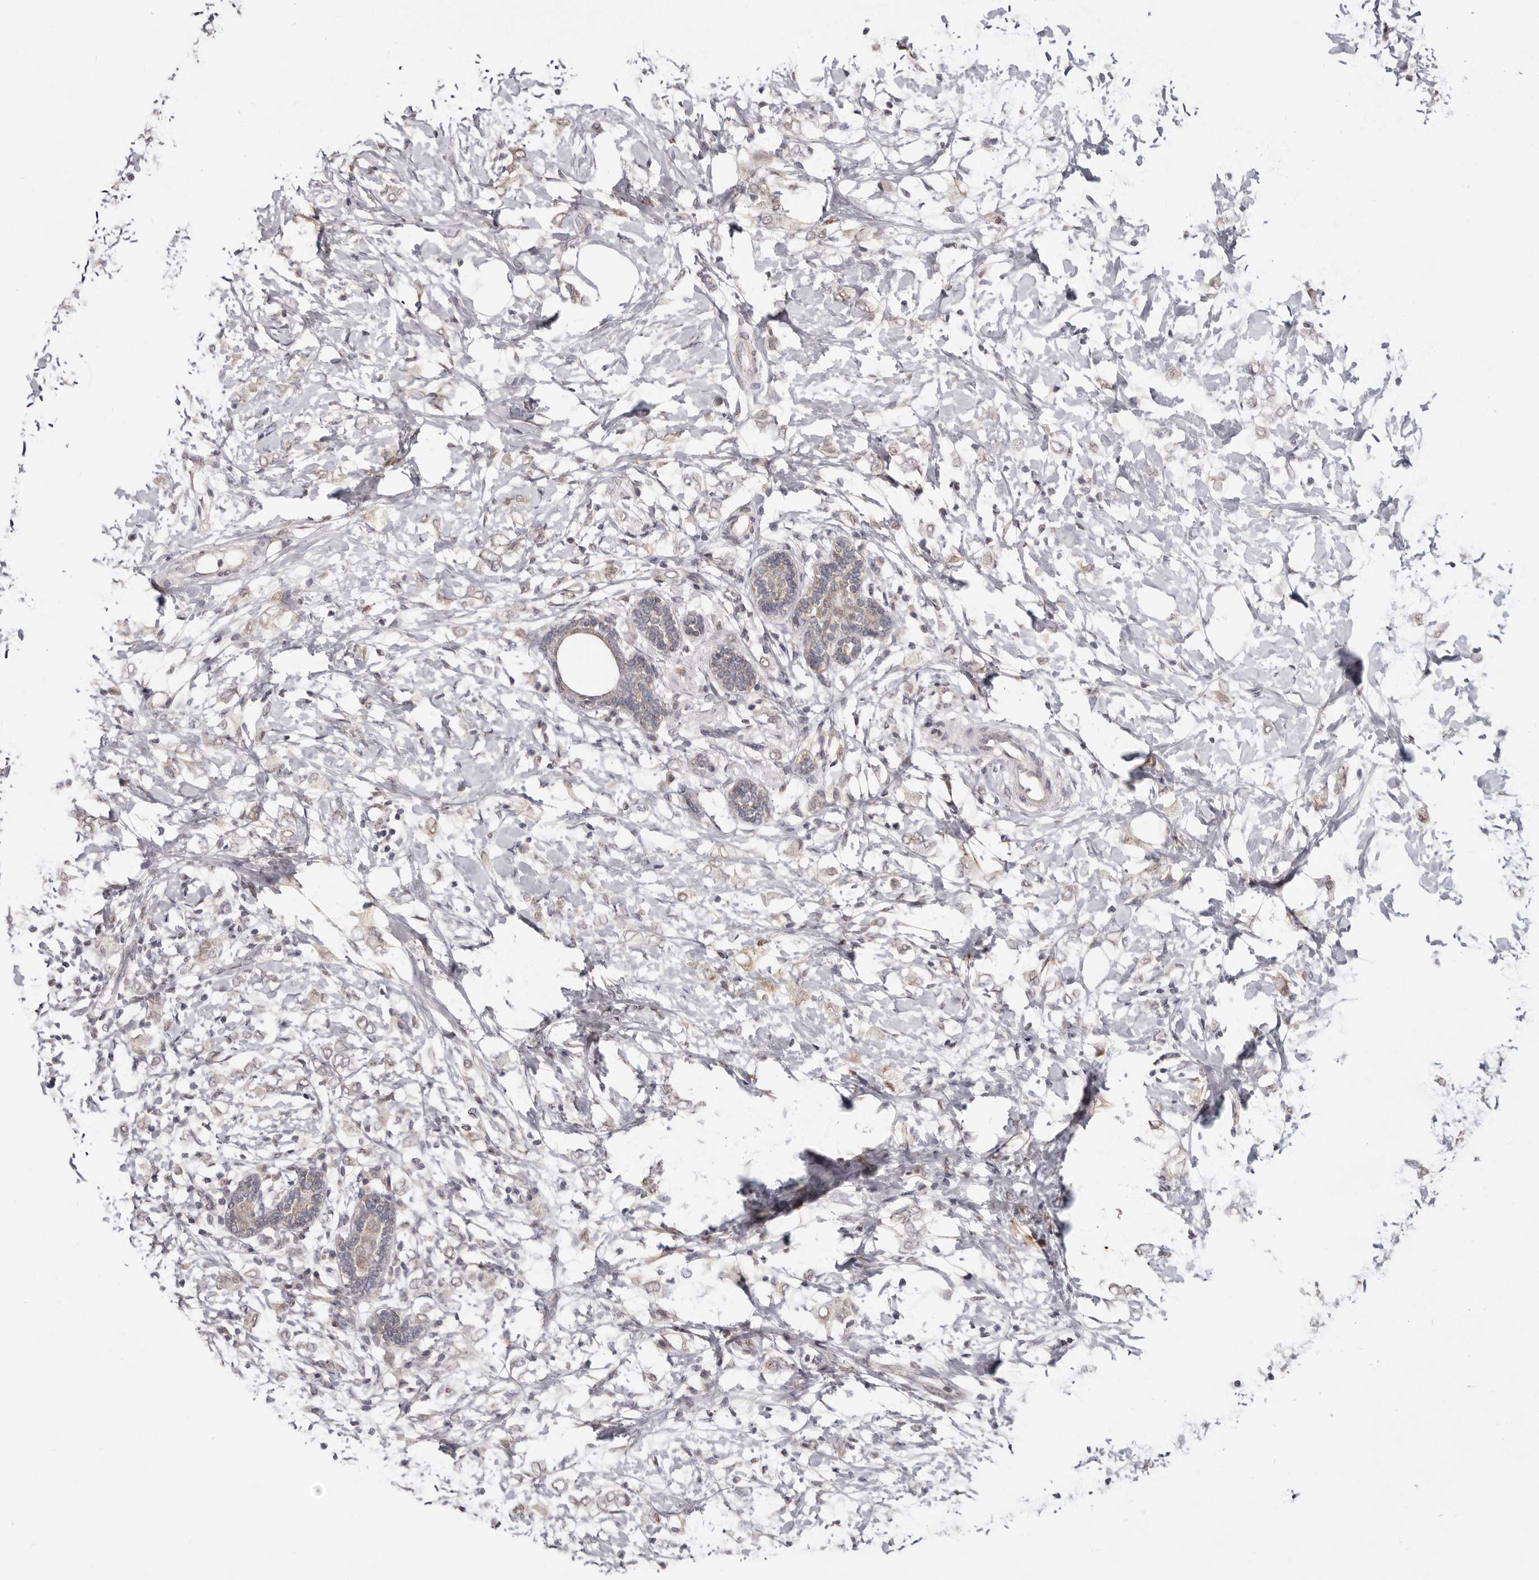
{"staining": {"intensity": "negative", "quantity": "none", "location": "none"}, "tissue": "breast cancer", "cell_type": "Tumor cells", "image_type": "cancer", "snomed": [{"axis": "morphology", "description": "Normal tissue, NOS"}, {"axis": "morphology", "description": "Lobular carcinoma"}, {"axis": "topography", "description": "Breast"}], "caption": "IHC photomicrograph of neoplastic tissue: human breast cancer stained with DAB shows no significant protein staining in tumor cells.", "gene": "LINGO2", "patient": {"sex": "female", "age": 47}}